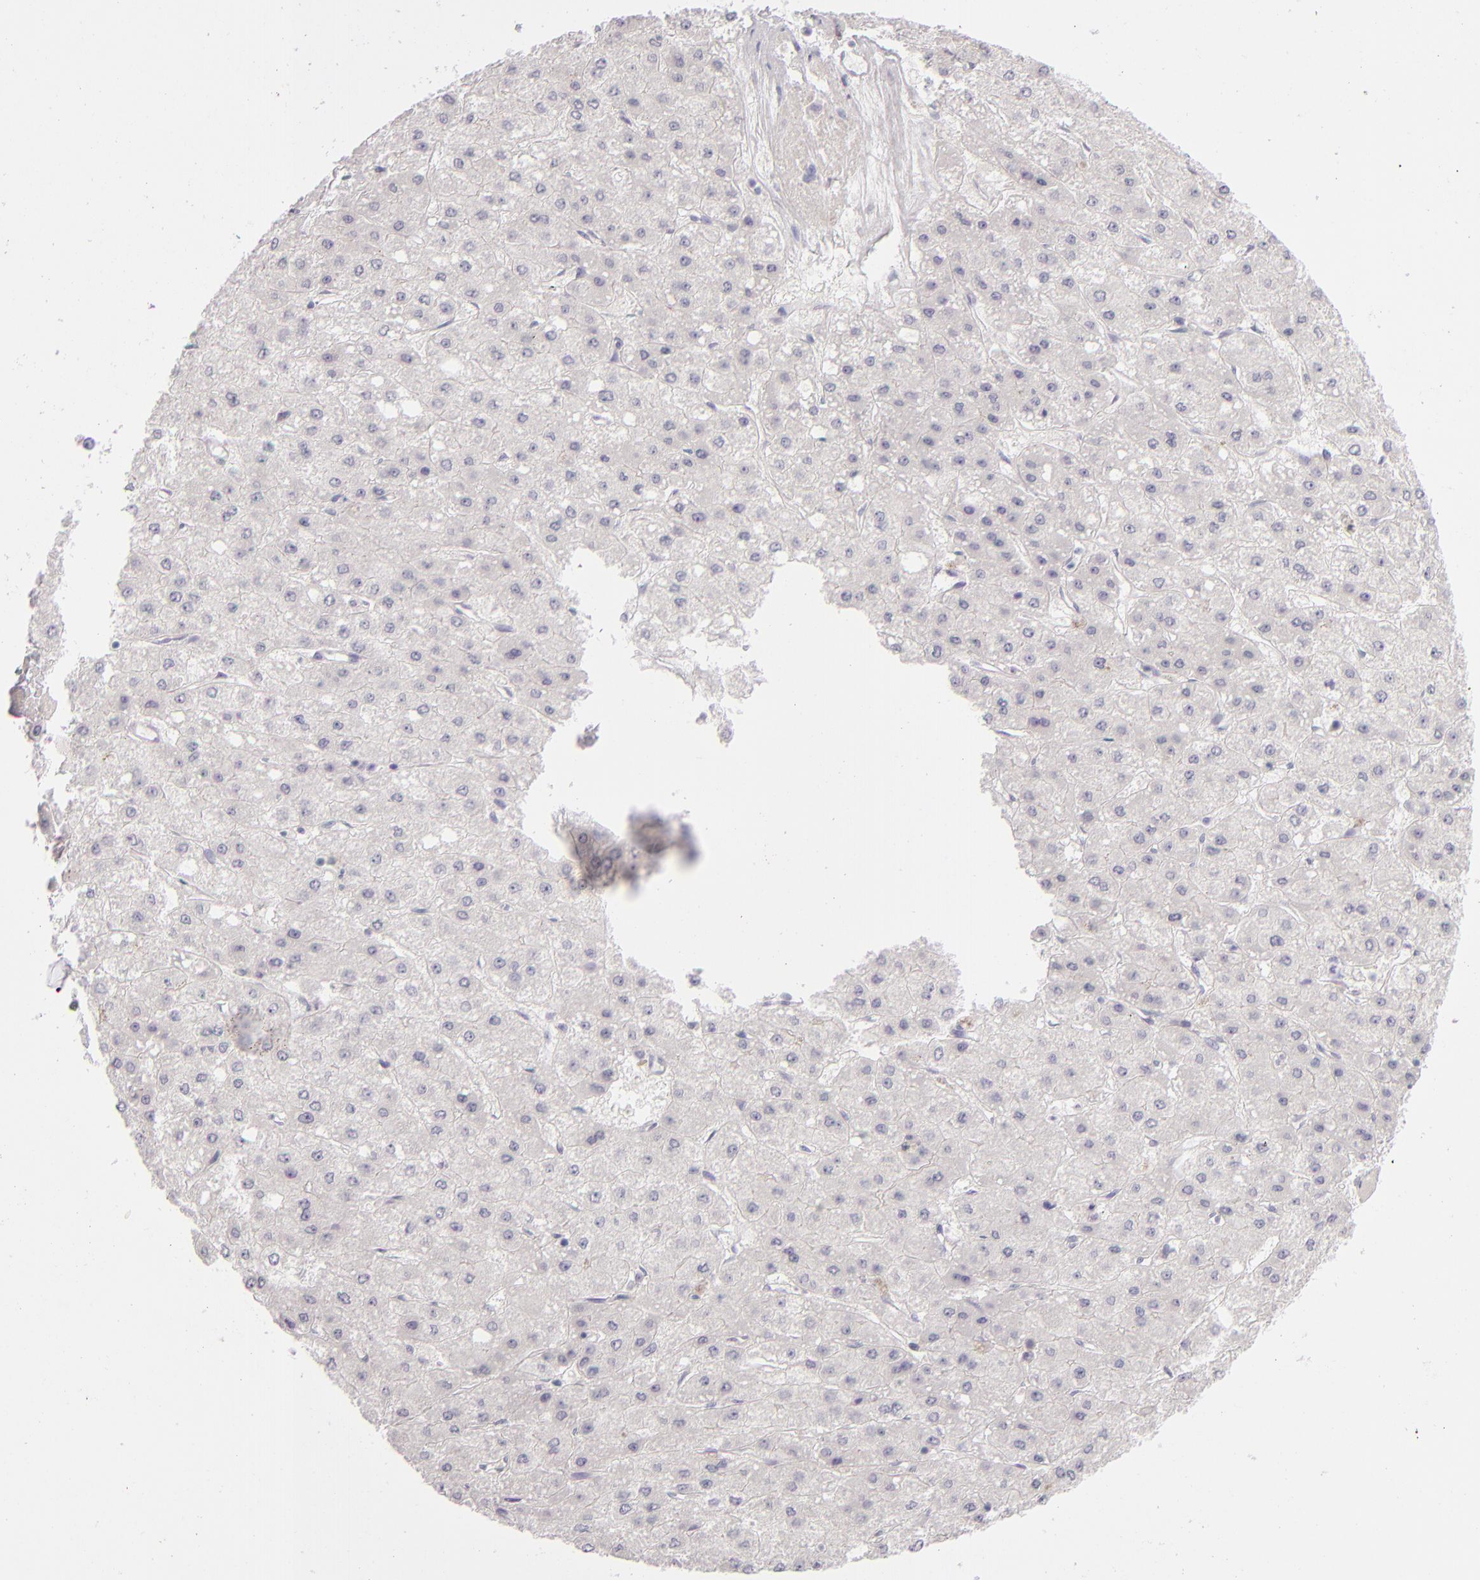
{"staining": {"intensity": "negative", "quantity": "none", "location": "none"}, "tissue": "liver cancer", "cell_type": "Tumor cells", "image_type": "cancer", "snomed": [{"axis": "morphology", "description": "Carcinoma, Hepatocellular, NOS"}, {"axis": "topography", "description": "Liver"}], "caption": "DAB immunohistochemical staining of liver hepatocellular carcinoma demonstrates no significant expression in tumor cells.", "gene": "CD40", "patient": {"sex": "female", "age": 52}}